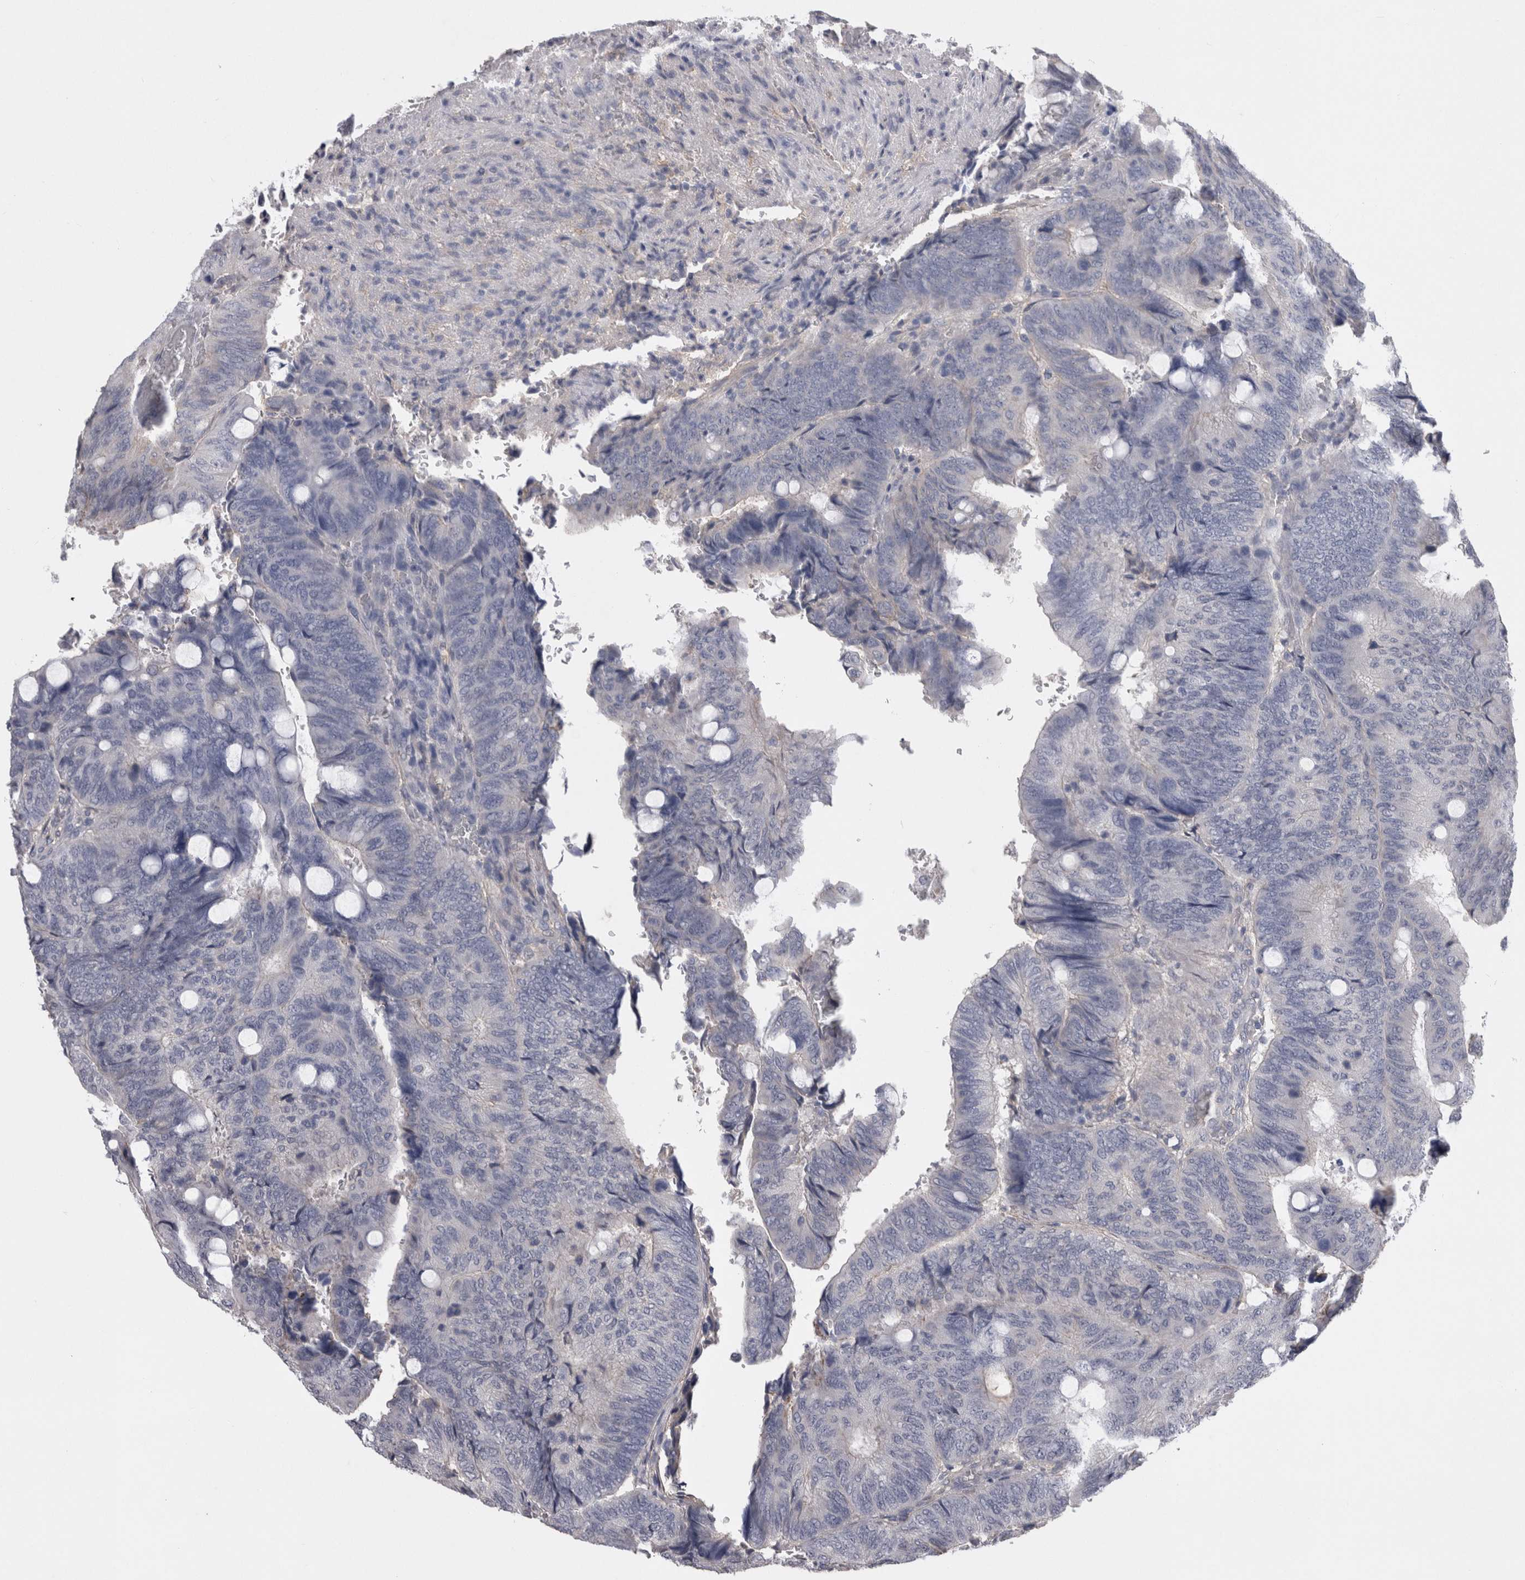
{"staining": {"intensity": "negative", "quantity": "none", "location": "none"}, "tissue": "colorectal cancer", "cell_type": "Tumor cells", "image_type": "cancer", "snomed": [{"axis": "morphology", "description": "Normal tissue, NOS"}, {"axis": "morphology", "description": "Adenocarcinoma, NOS"}, {"axis": "topography", "description": "Rectum"}, {"axis": "topography", "description": "Peripheral nerve tissue"}], "caption": "This is an IHC micrograph of colorectal cancer. There is no expression in tumor cells.", "gene": "NECTIN2", "patient": {"sex": "male", "age": 92}}